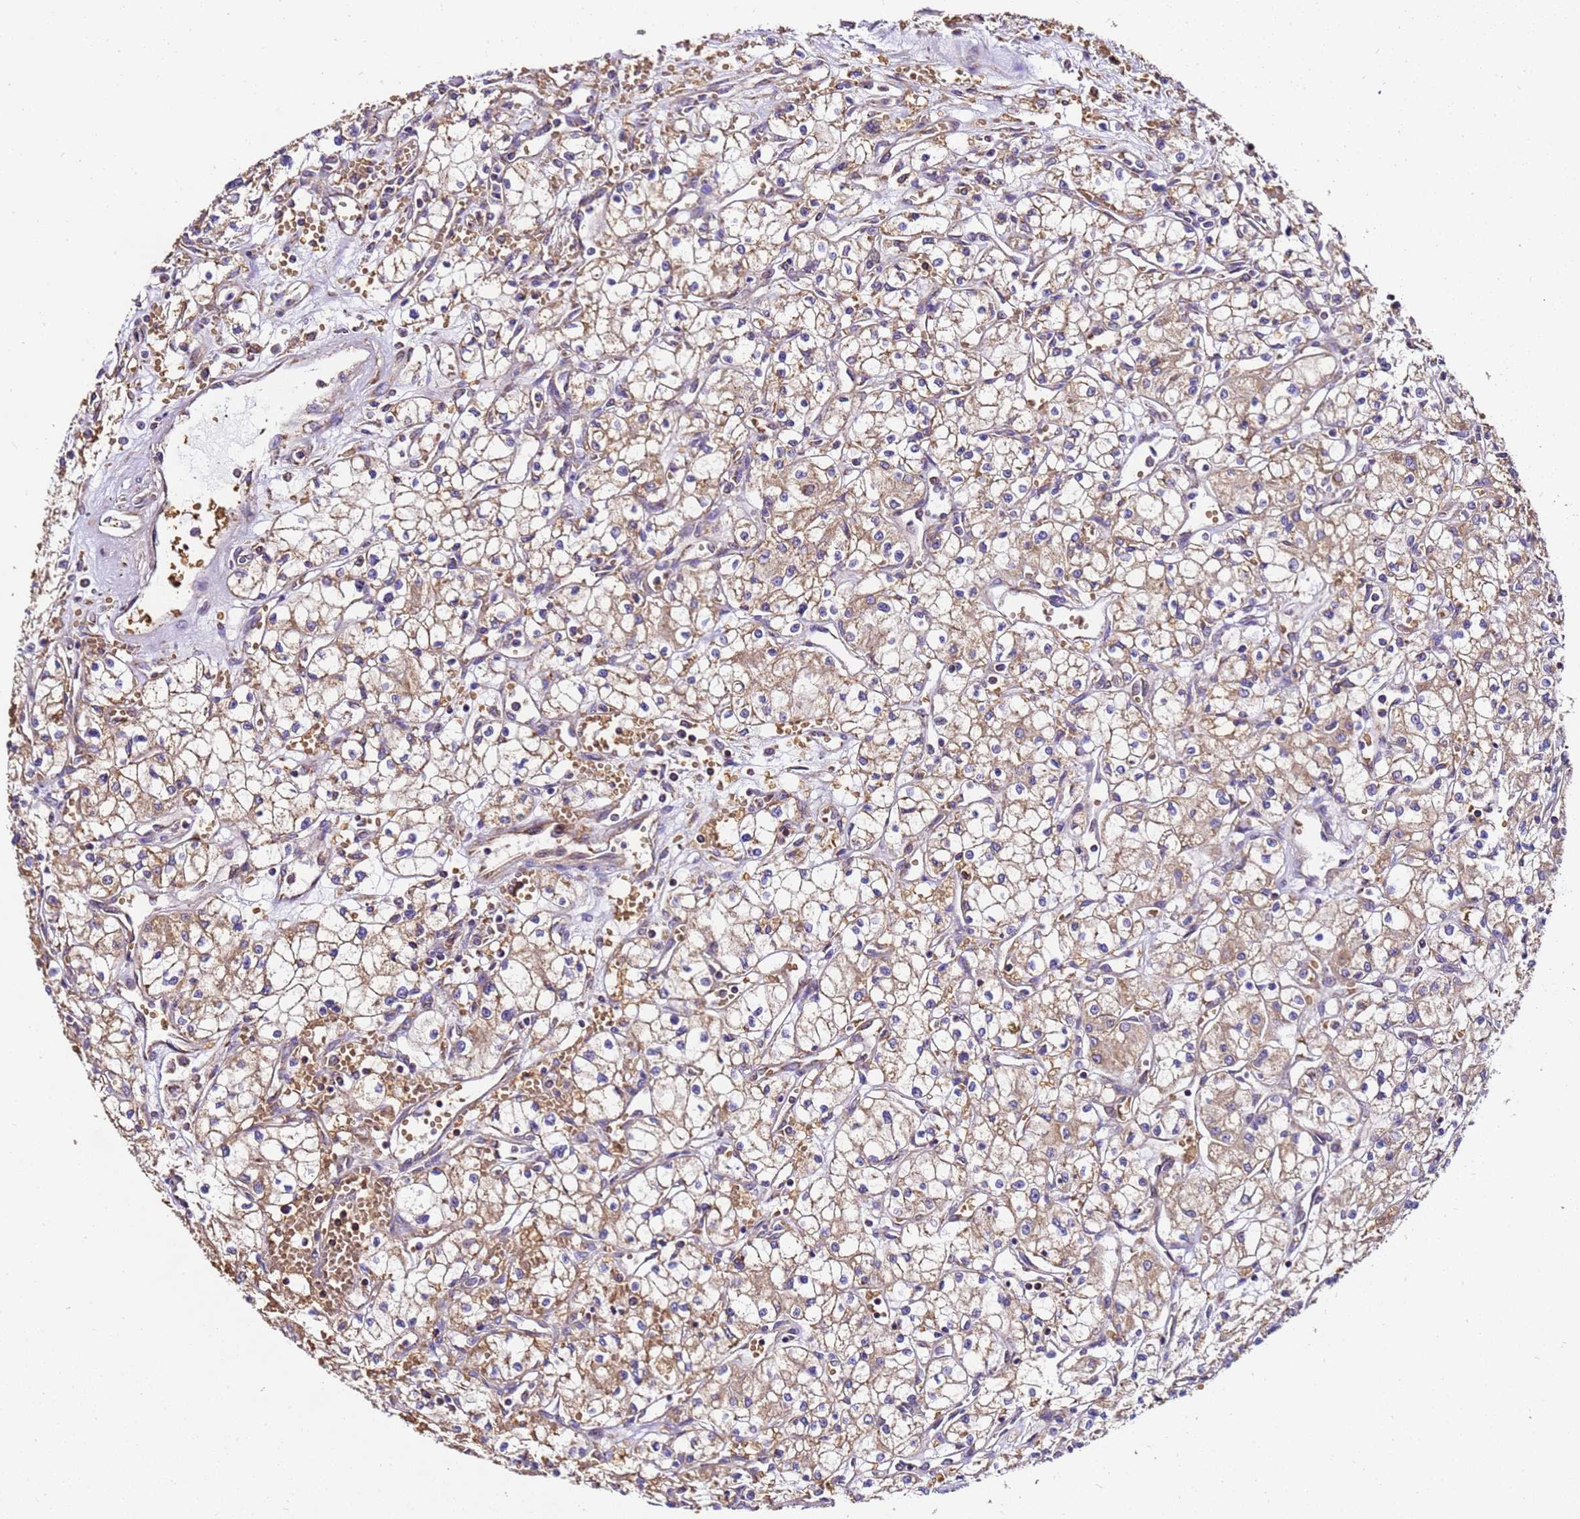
{"staining": {"intensity": "weak", "quantity": "25%-75%", "location": "cytoplasmic/membranous"}, "tissue": "renal cancer", "cell_type": "Tumor cells", "image_type": "cancer", "snomed": [{"axis": "morphology", "description": "Adenocarcinoma, NOS"}, {"axis": "topography", "description": "Kidney"}], "caption": "Protein analysis of renal cancer (adenocarcinoma) tissue demonstrates weak cytoplasmic/membranous staining in about 25%-75% of tumor cells.", "gene": "LRRIQ1", "patient": {"sex": "male", "age": 59}}